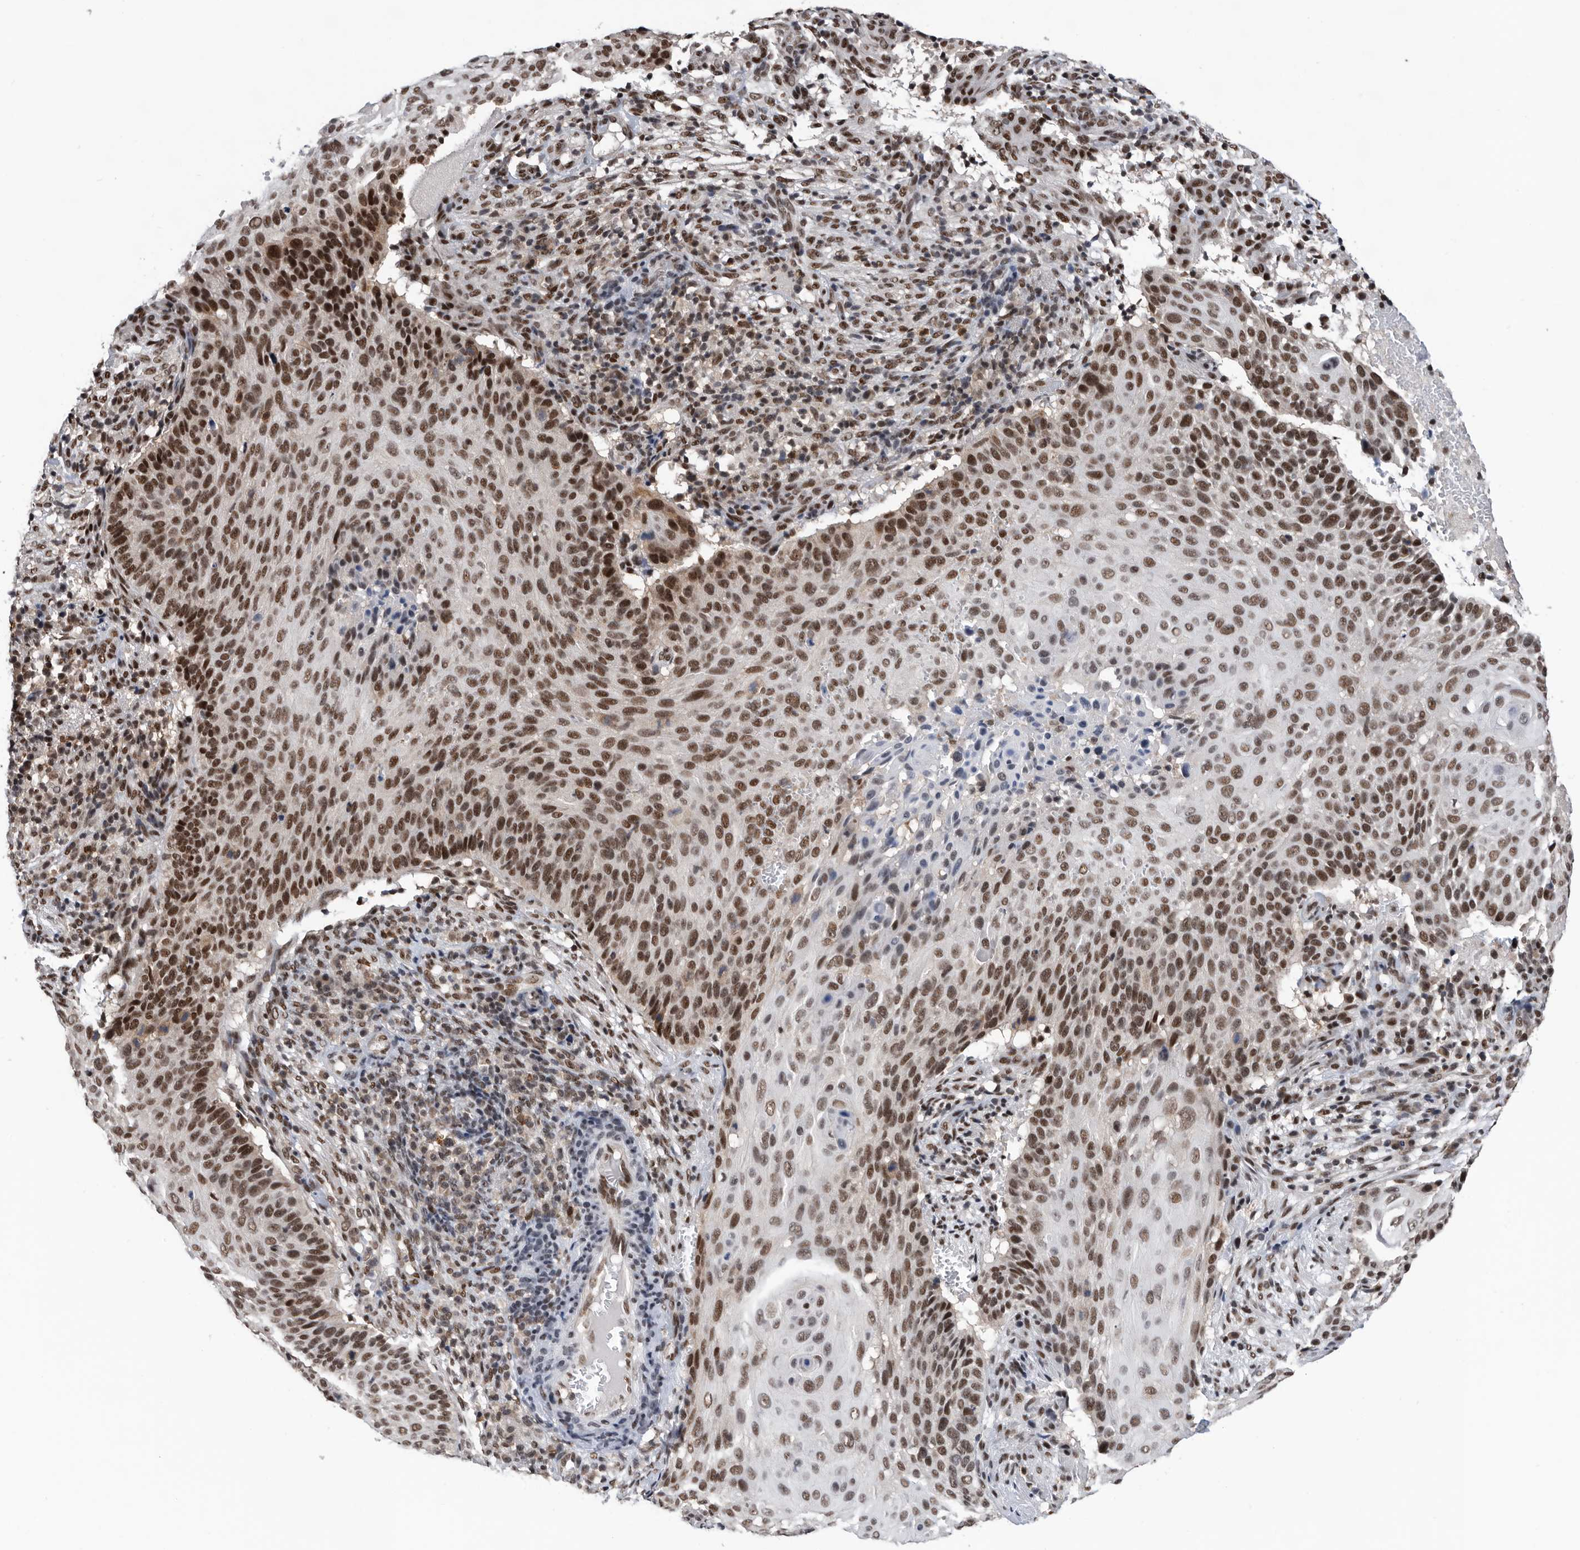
{"staining": {"intensity": "strong", "quantity": ">75%", "location": "nuclear"}, "tissue": "cervical cancer", "cell_type": "Tumor cells", "image_type": "cancer", "snomed": [{"axis": "morphology", "description": "Squamous cell carcinoma, NOS"}, {"axis": "topography", "description": "Cervix"}], "caption": "An IHC image of tumor tissue is shown. Protein staining in brown highlights strong nuclear positivity in cervical cancer within tumor cells.", "gene": "ZNF260", "patient": {"sex": "female", "age": 74}}